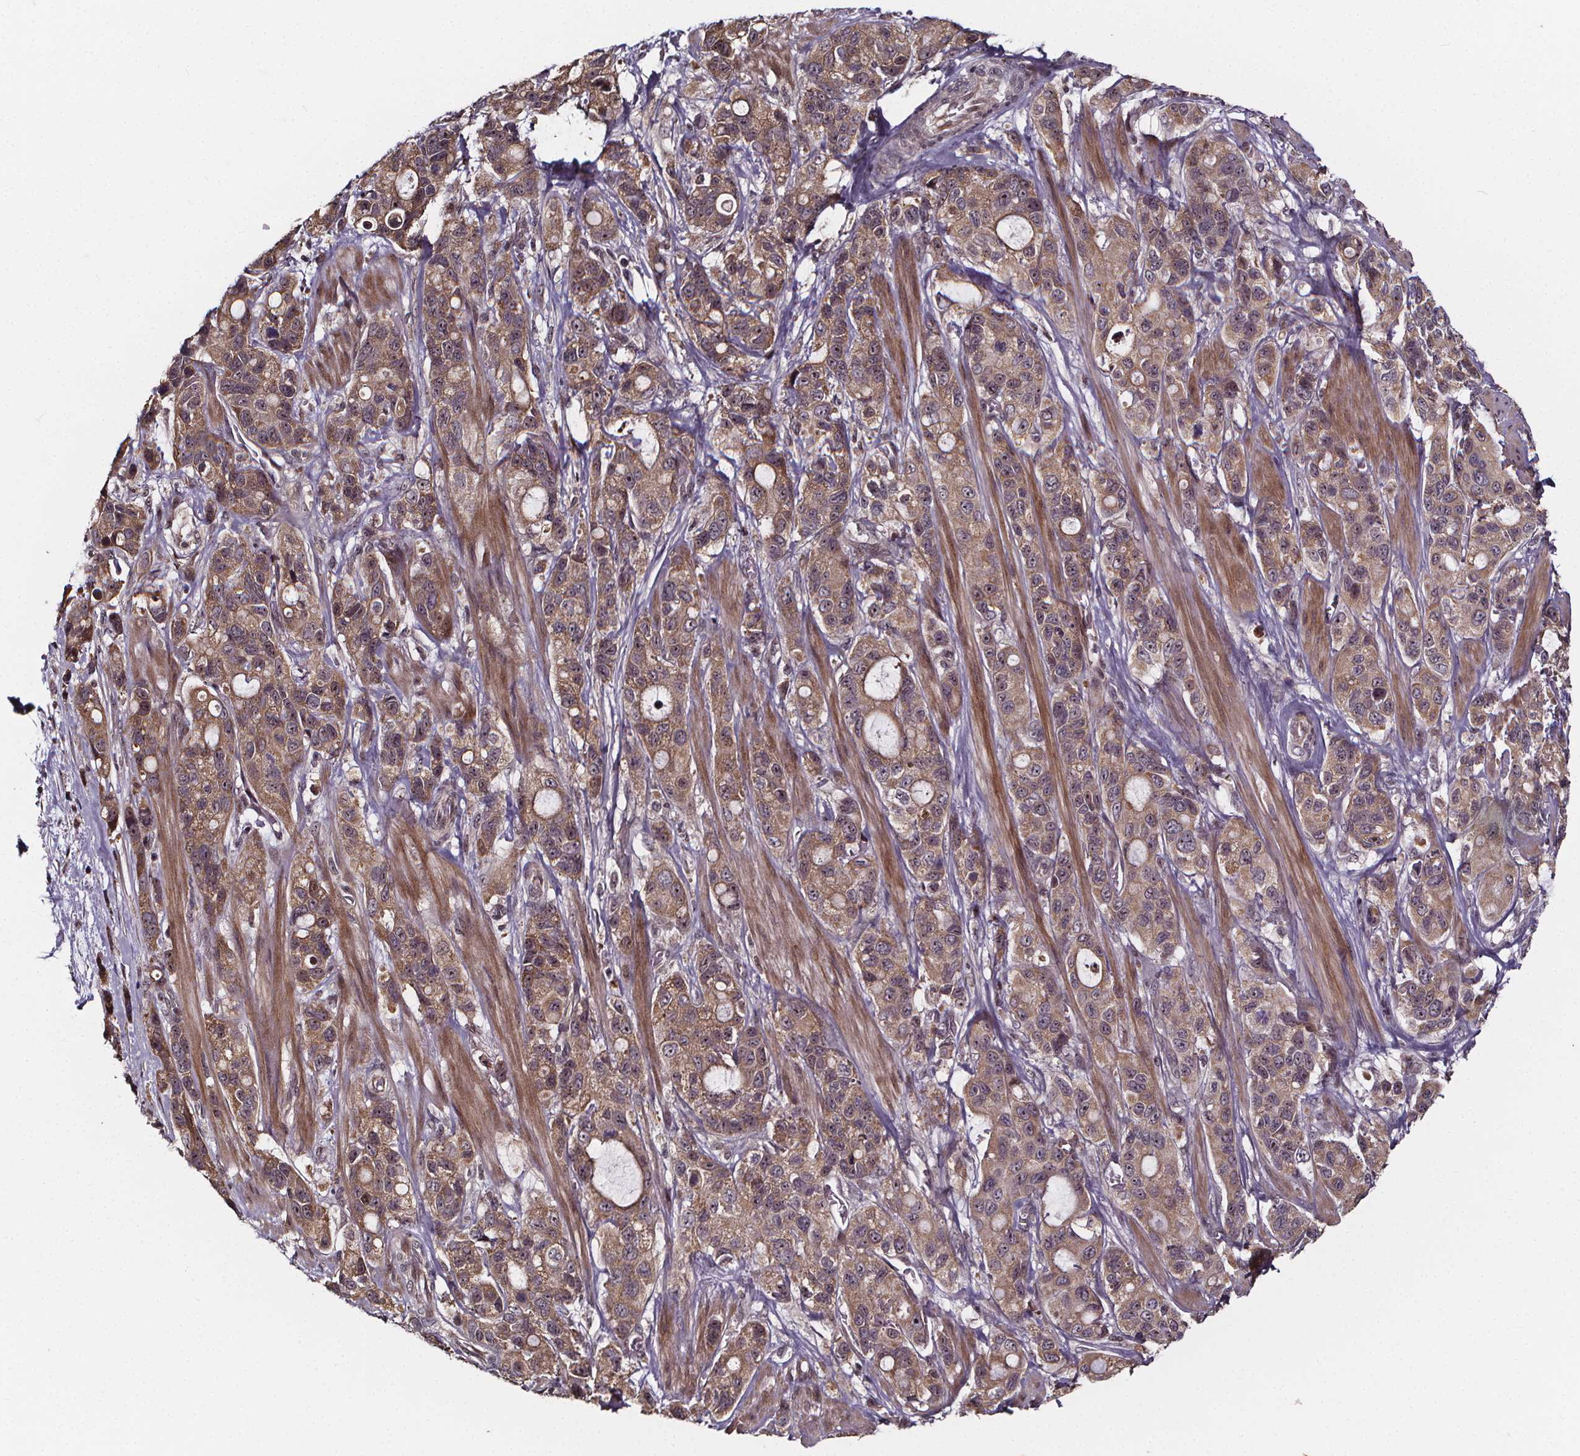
{"staining": {"intensity": "weak", "quantity": ">75%", "location": "cytoplasmic/membranous"}, "tissue": "stomach cancer", "cell_type": "Tumor cells", "image_type": "cancer", "snomed": [{"axis": "morphology", "description": "Adenocarcinoma, NOS"}, {"axis": "topography", "description": "Stomach"}], "caption": "A histopathology image showing weak cytoplasmic/membranous expression in about >75% of tumor cells in stomach adenocarcinoma, as visualized by brown immunohistochemical staining.", "gene": "DDIT3", "patient": {"sex": "male", "age": 63}}